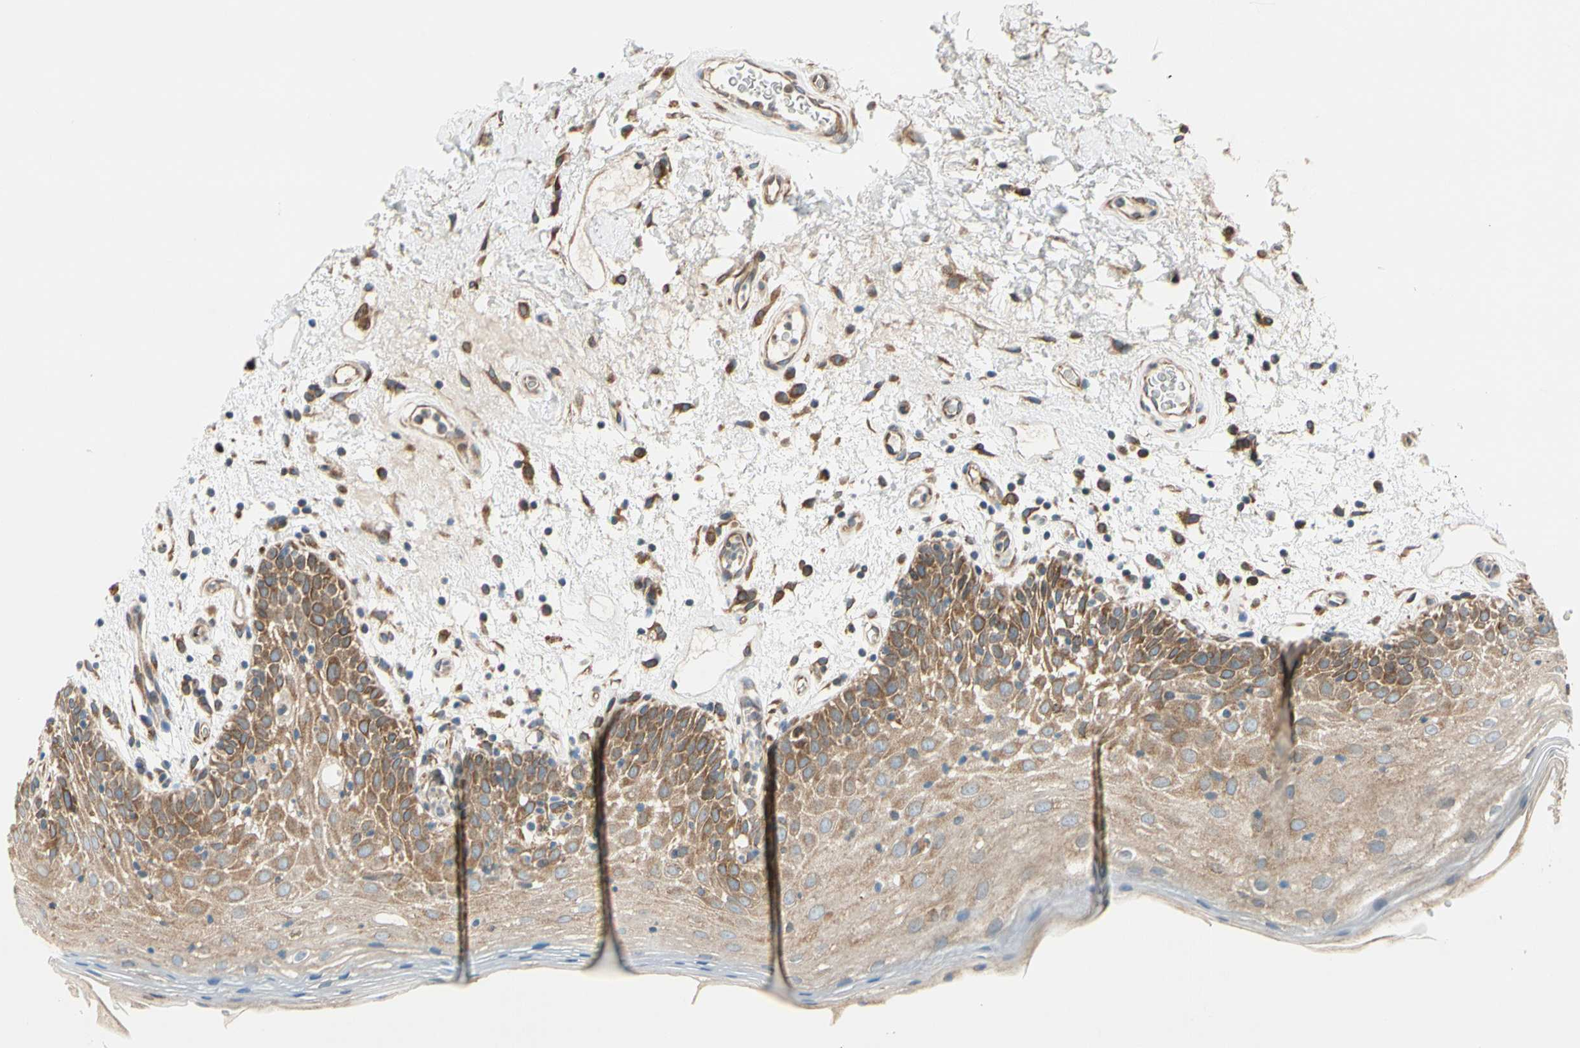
{"staining": {"intensity": "moderate", "quantity": "25%-75%", "location": "cytoplasmic/membranous"}, "tissue": "oral mucosa", "cell_type": "Squamous epithelial cells", "image_type": "normal", "snomed": [{"axis": "morphology", "description": "Normal tissue, NOS"}, {"axis": "morphology", "description": "Squamous cell carcinoma, NOS"}, {"axis": "topography", "description": "Skeletal muscle"}, {"axis": "topography", "description": "Oral tissue"}, {"axis": "topography", "description": "Head-Neck"}], "caption": "High-magnification brightfield microscopy of benign oral mucosa stained with DAB (3,3'-diaminobenzidine) (brown) and counterstained with hematoxylin (blue). squamous epithelial cells exhibit moderate cytoplasmic/membranous expression is present in about25%-75% of cells. The protein is stained brown, and the nuclei are stained in blue (DAB (3,3'-diaminobenzidine) IHC with brightfield microscopy, high magnification).", "gene": "CLCC1", "patient": {"sex": "male", "age": 71}}